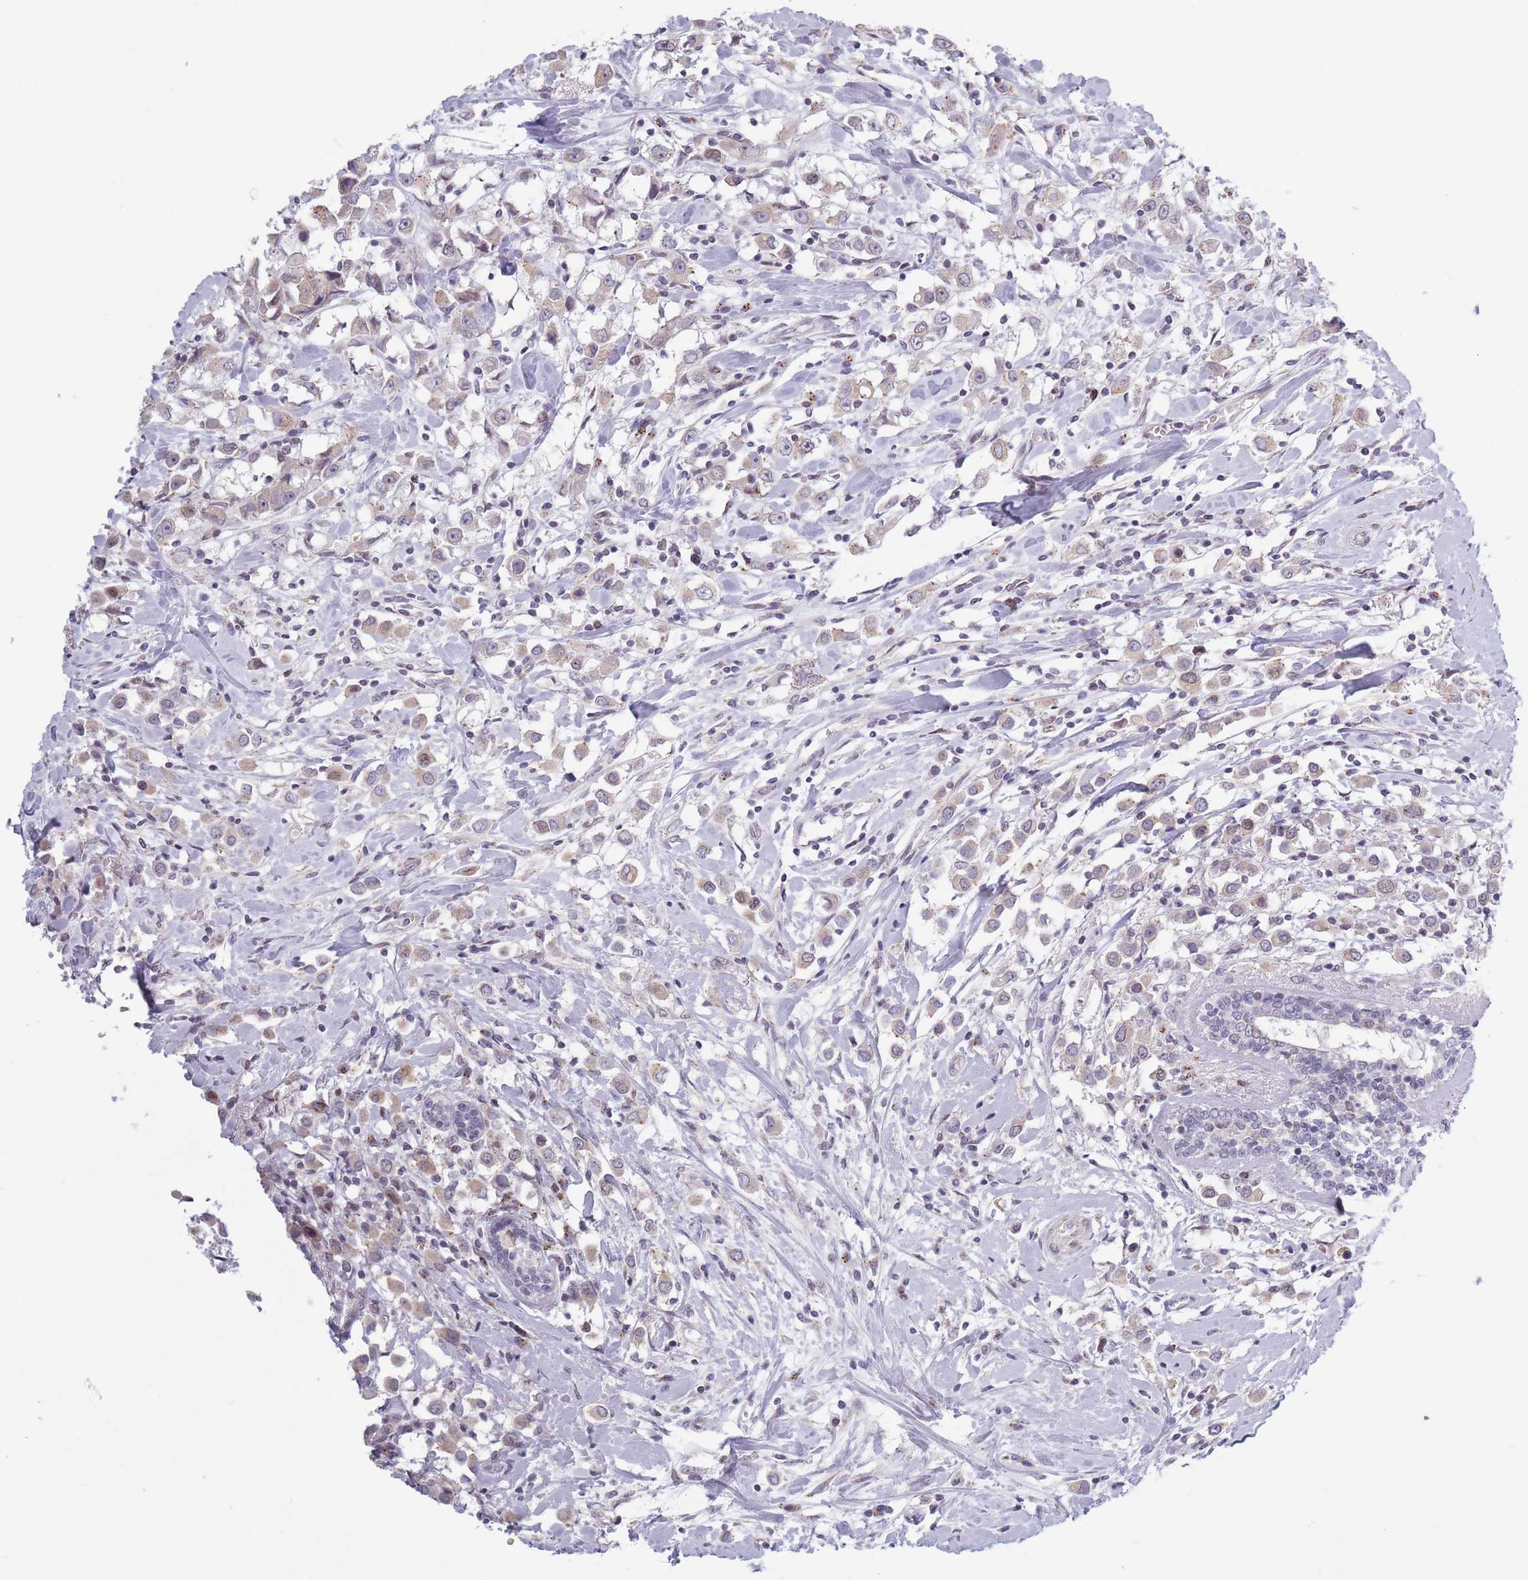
{"staining": {"intensity": "weak", "quantity": "<25%", "location": "cytoplasmic/membranous,nuclear"}, "tissue": "breast cancer", "cell_type": "Tumor cells", "image_type": "cancer", "snomed": [{"axis": "morphology", "description": "Duct carcinoma"}, {"axis": "topography", "description": "Breast"}], "caption": "Histopathology image shows no protein positivity in tumor cells of breast invasive ductal carcinoma tissue. Nuclei are stained in blue.", "gene": "ZKSCAN2", "patient": {"sex": "female", "age": 61}}